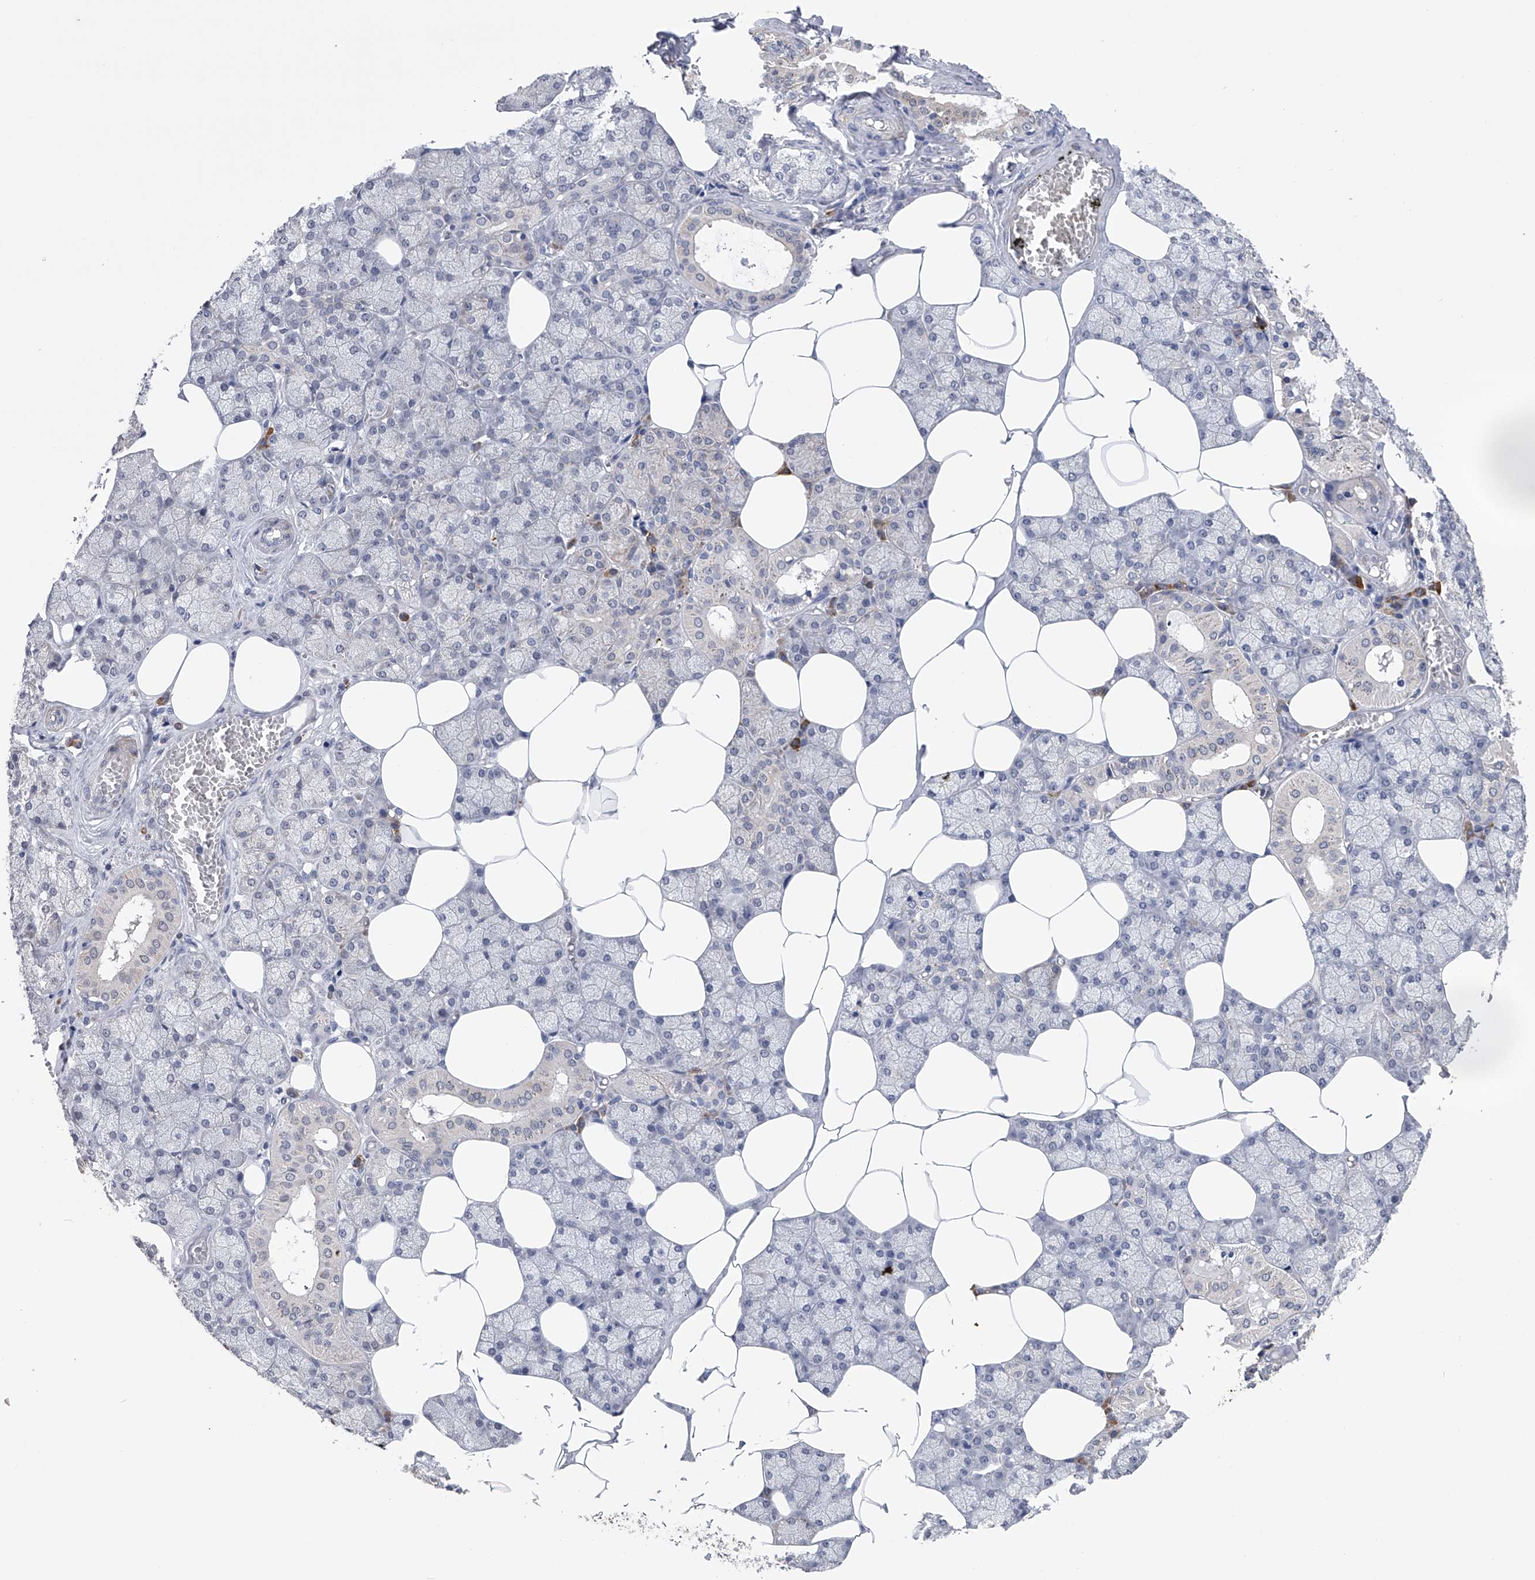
{"staining": {"intensity": "negative", "quantity": "none", "location": "none"}, "tissue": "salivary gland", "cell_type": "Glandular cells", "image_type": "normal", "snomed": [{"axis": "morphology", "description": "Normal tissue, NOS"}, {"axis": "topography", "description": "Salivary gland"}], "caption": "This is an IHC histopathology image of normal salivary gland. There is no expression in glandular cells.", "gene": "SPOCK1", "patient": {"sex": "male", "age": 62}}